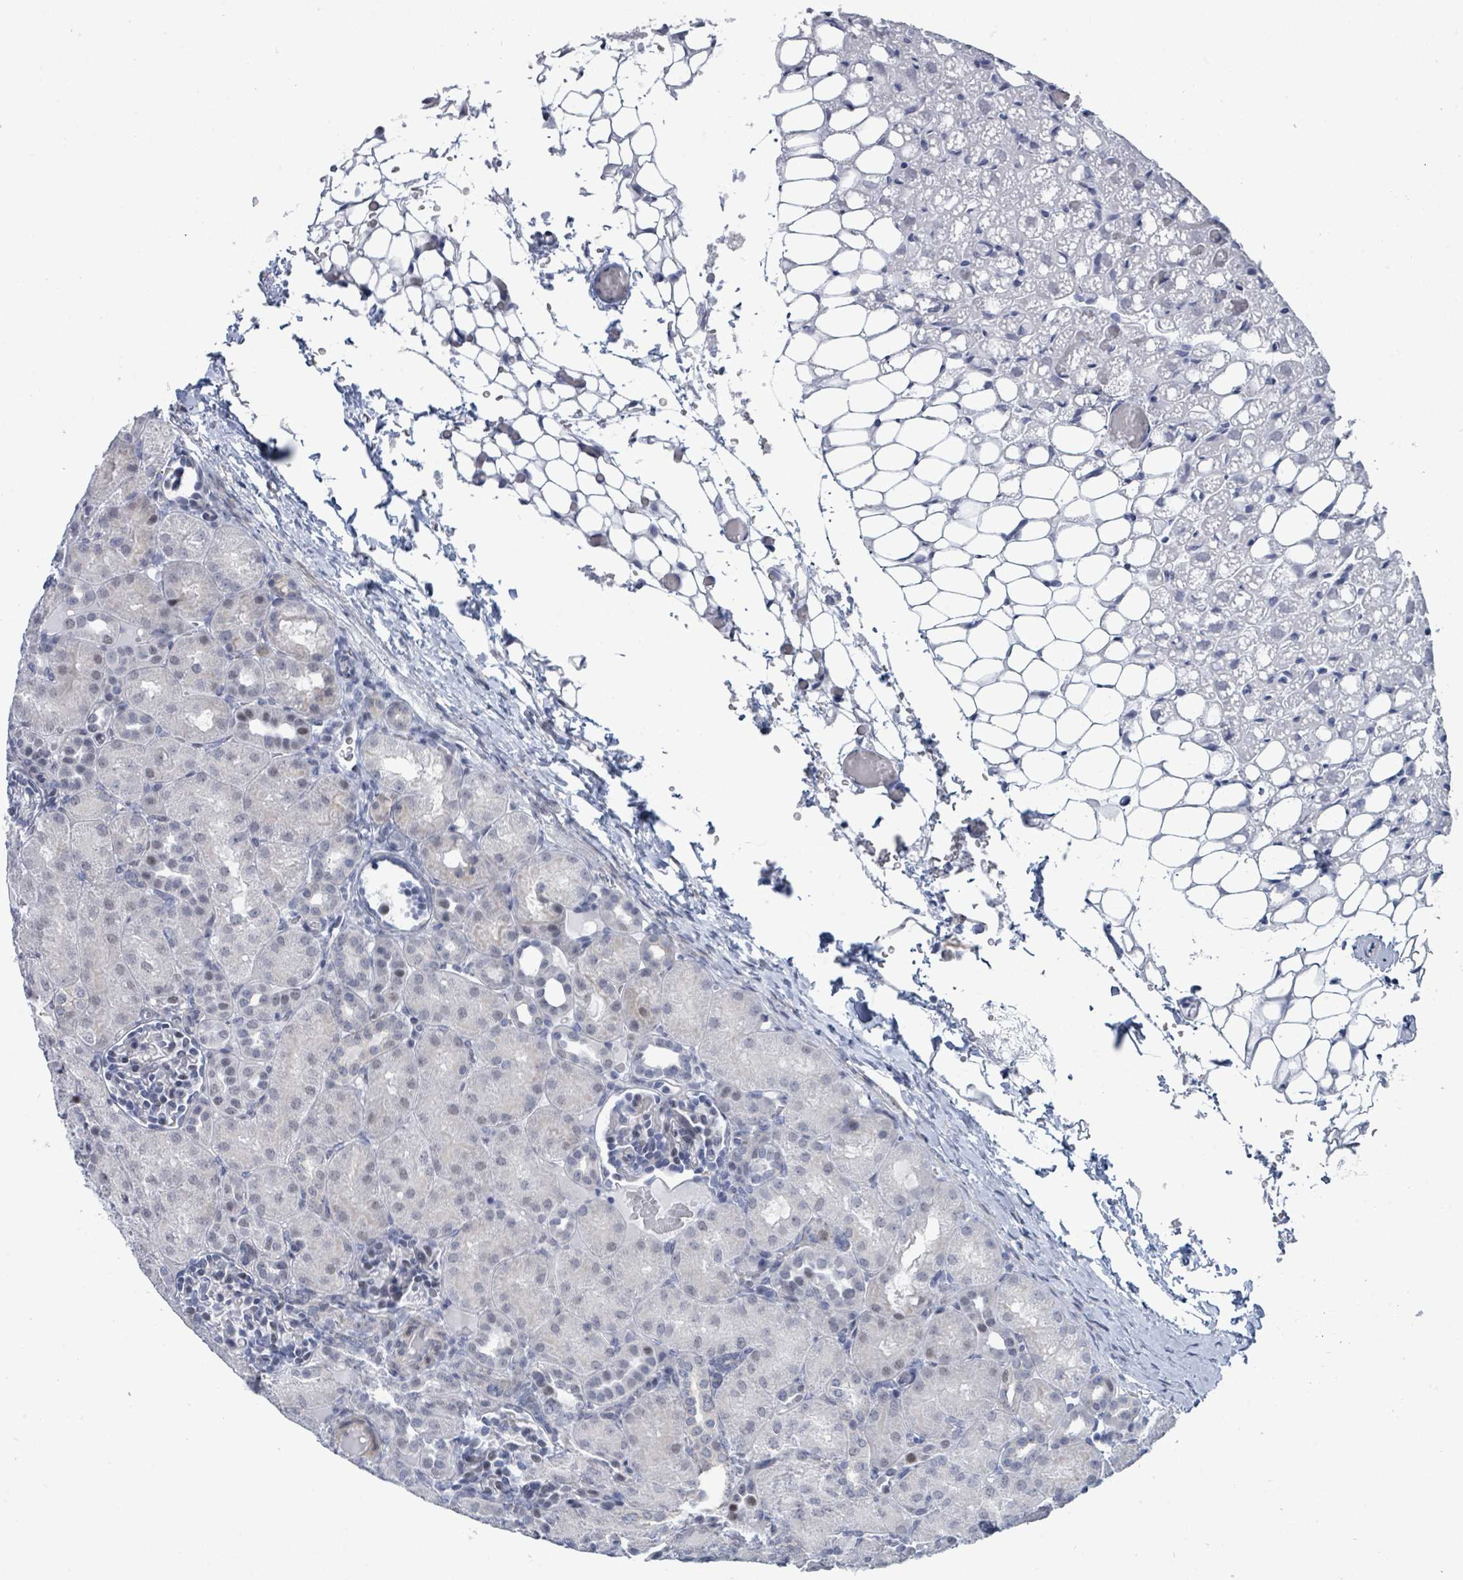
{"staining": {"intensity": "negative", "quantity": "none", "location": "none"}, "tissue": "kidney", "cell_type": "Cells in glomeruli", "image_type": "normal", "snomed": [{"axis": "morphology", "description": "Normal tissue, NOS"}, {"axis": "topography", "description": "Kidney"}], "caption": "Benign kidney was stained to show a protein in brown. There is no significant expression in cells in glomeruli. (Brightfield microscopy of DAB immunohistochemistry at high magnification).", "gene": "CT45A10", "patient": {"sex": "male", "age": 1}}